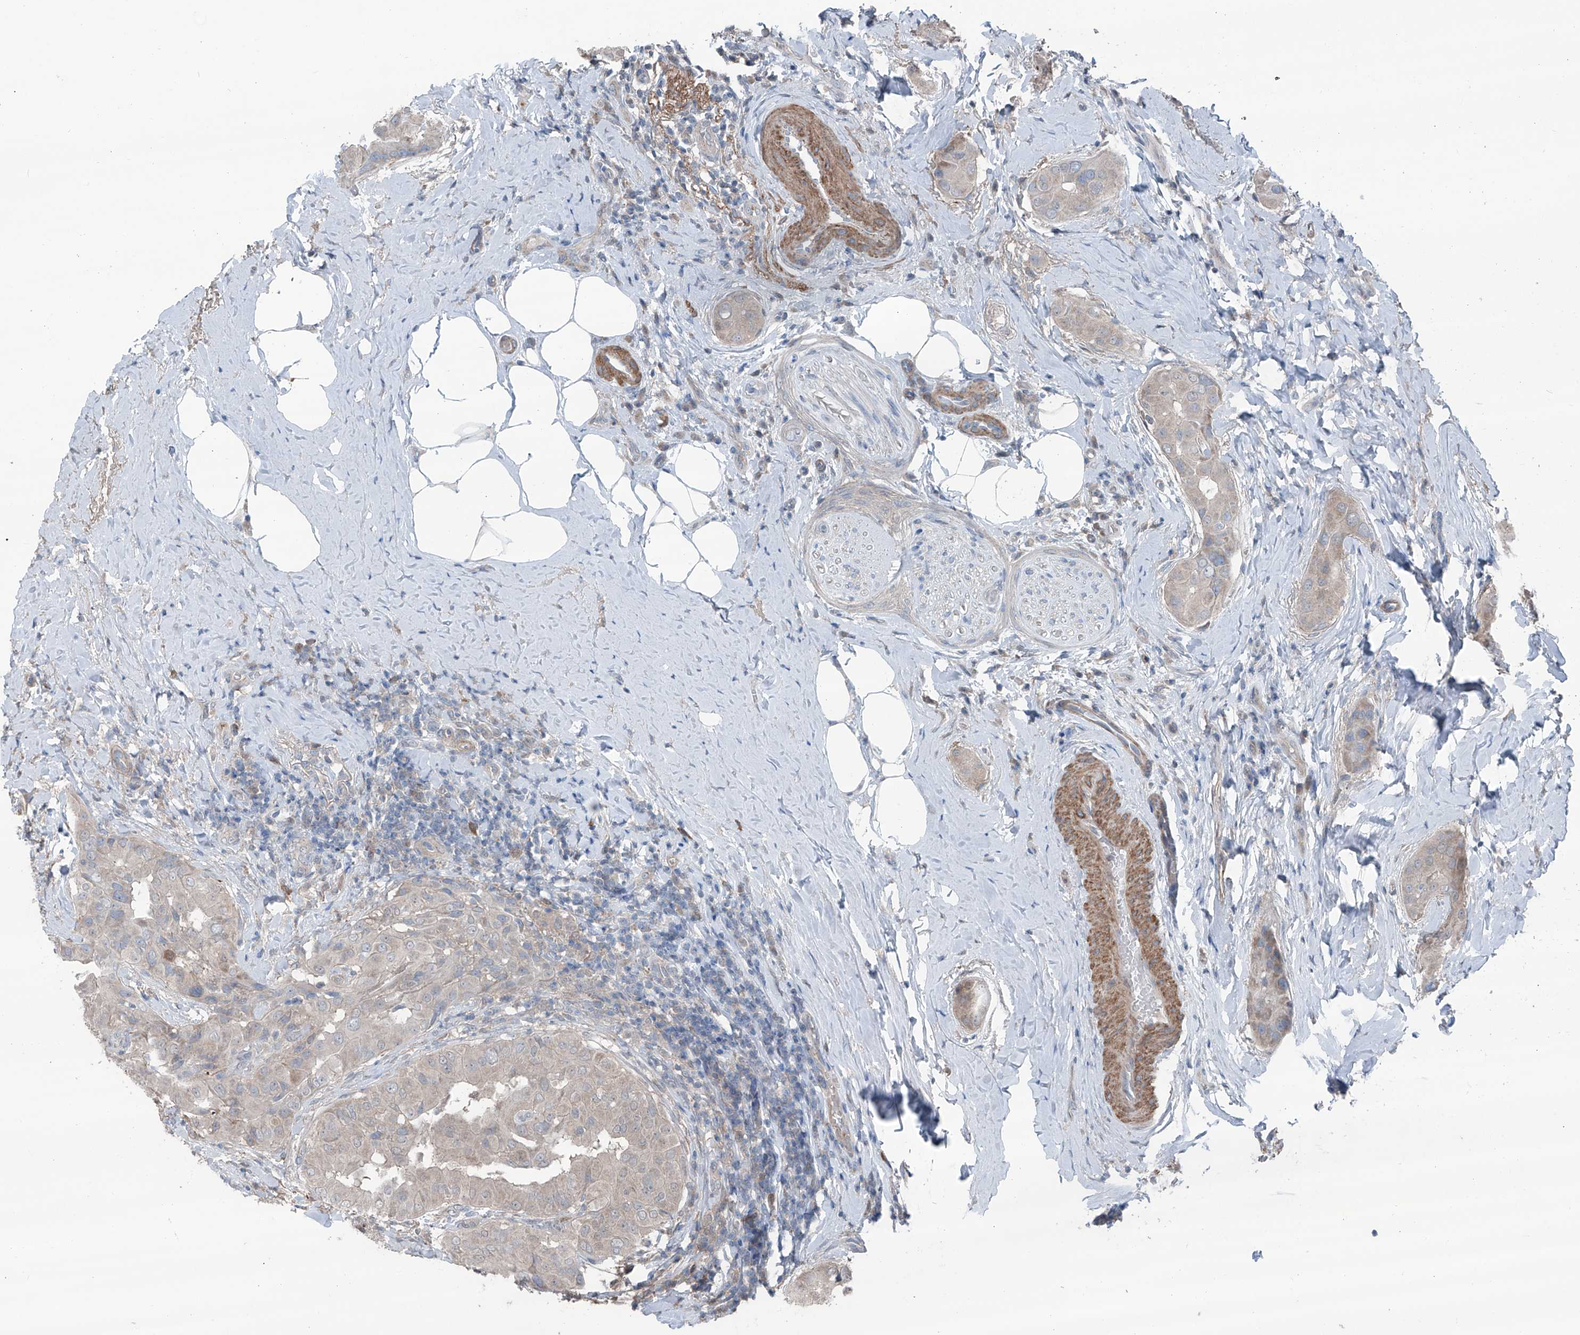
{"staining": {"intensity": "negative", "quantity": "none", "location": "none"}, "tissue": "thyroid cancer", "cell_type": "Tumor cells", "image_type": "cancer", "snomed": [{"axis": "morphology", "description": "Papillary adenocarcinoma, NOS"}, {"axis": "topography", "description": "Thyroid gland"}], "caption": "Human thyroid cancer stained for a protein using immunohistochemistry shows no positivity in tumor cells.", "gene": "HSPB11", "patient": {"sex": "male", "age": 33}}